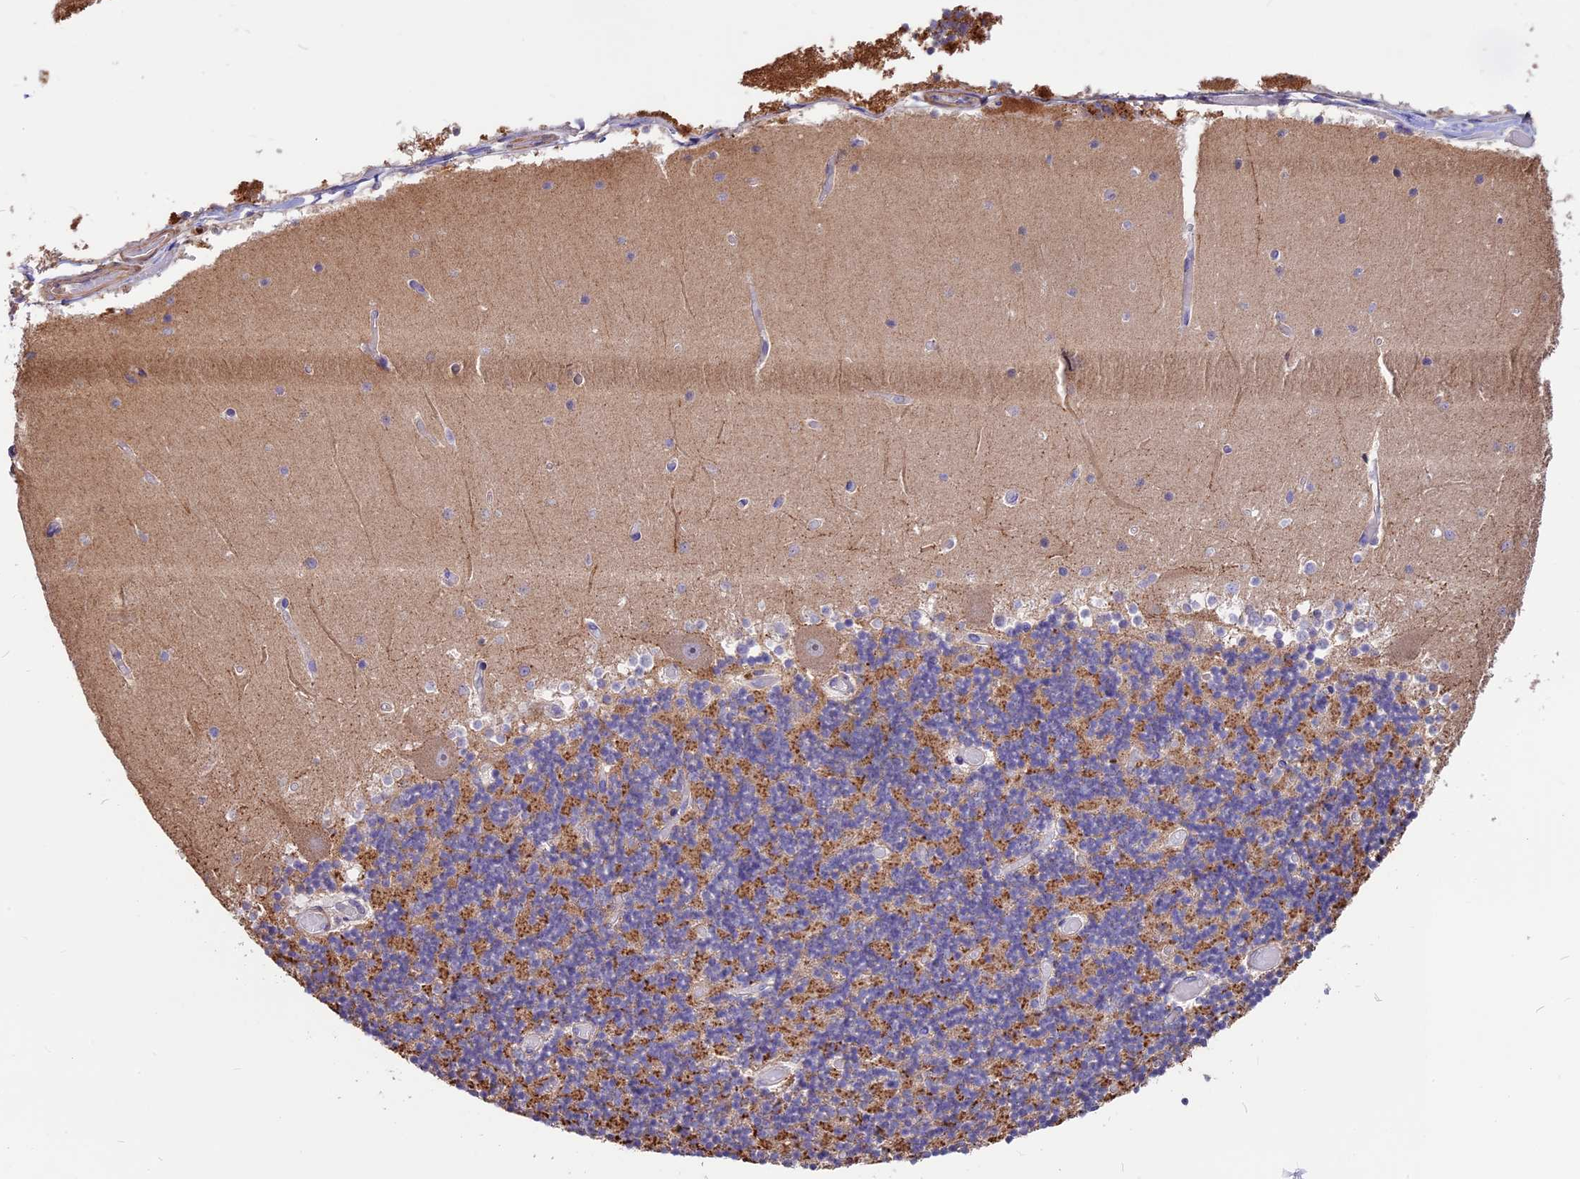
{"staining": {"intensity": "moderate", "quantity": "<25%", "location": "cytoplasmic/membranous"}, "tissue": "cerebellum", "cell_type": "Cells in granular layer", "image_type": "normal", "snomed": [{"axis": "morphology", "description": "Normal tissue, NOS"}, {"axis": "topography", "description": "Cerebellum"}], "caption": "Approximately <25% of cells in granular layer in benign human cerebellum demonstrate moderate cytoplasmic/membranous protein staining as visualized by brown immunohistochemical staining.", "gene": "ANO3", "patient": {"sex": "female", "age": 28}}